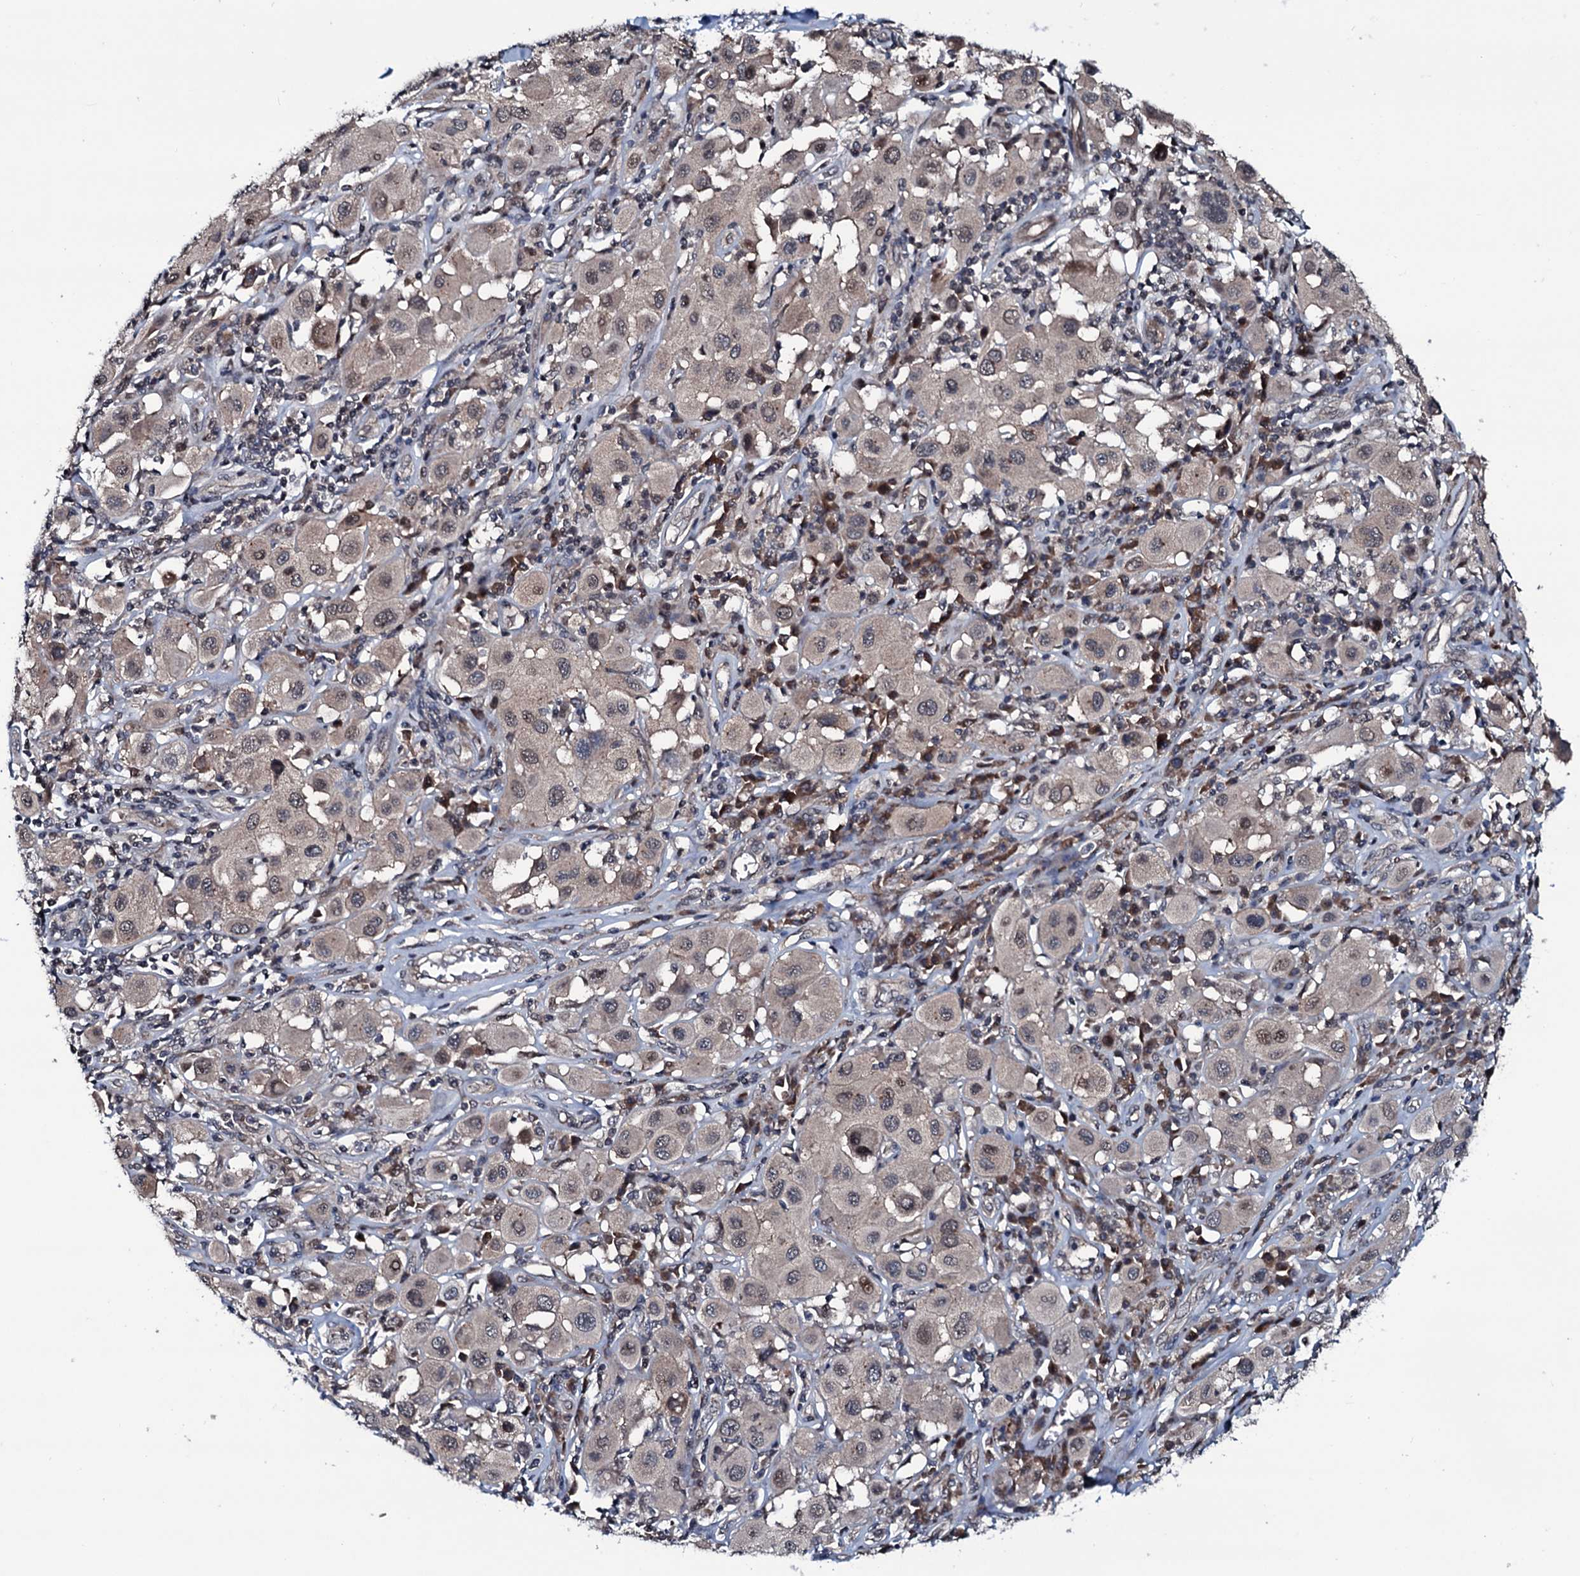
{"staining": {"intensity": "weak", "quantity": "25%-75%", "location": "nuclear"}, "tissue": "melanoma", "cell_type": "Tumor cells", "image_type": "cancer", "snomed": [{"axis": "morphology", "description": "Malignant melanoma, Metastatic site"}, {"axis": "topography", "description": "Skin"}], "caption": "Melanoma stained for a protein (brown) exhibits weak nuclear positive expression in approximately 25%-75% of tumor cells.", "gene": "OGFOD2", "patient": {"sex": "male", "age": 41}}